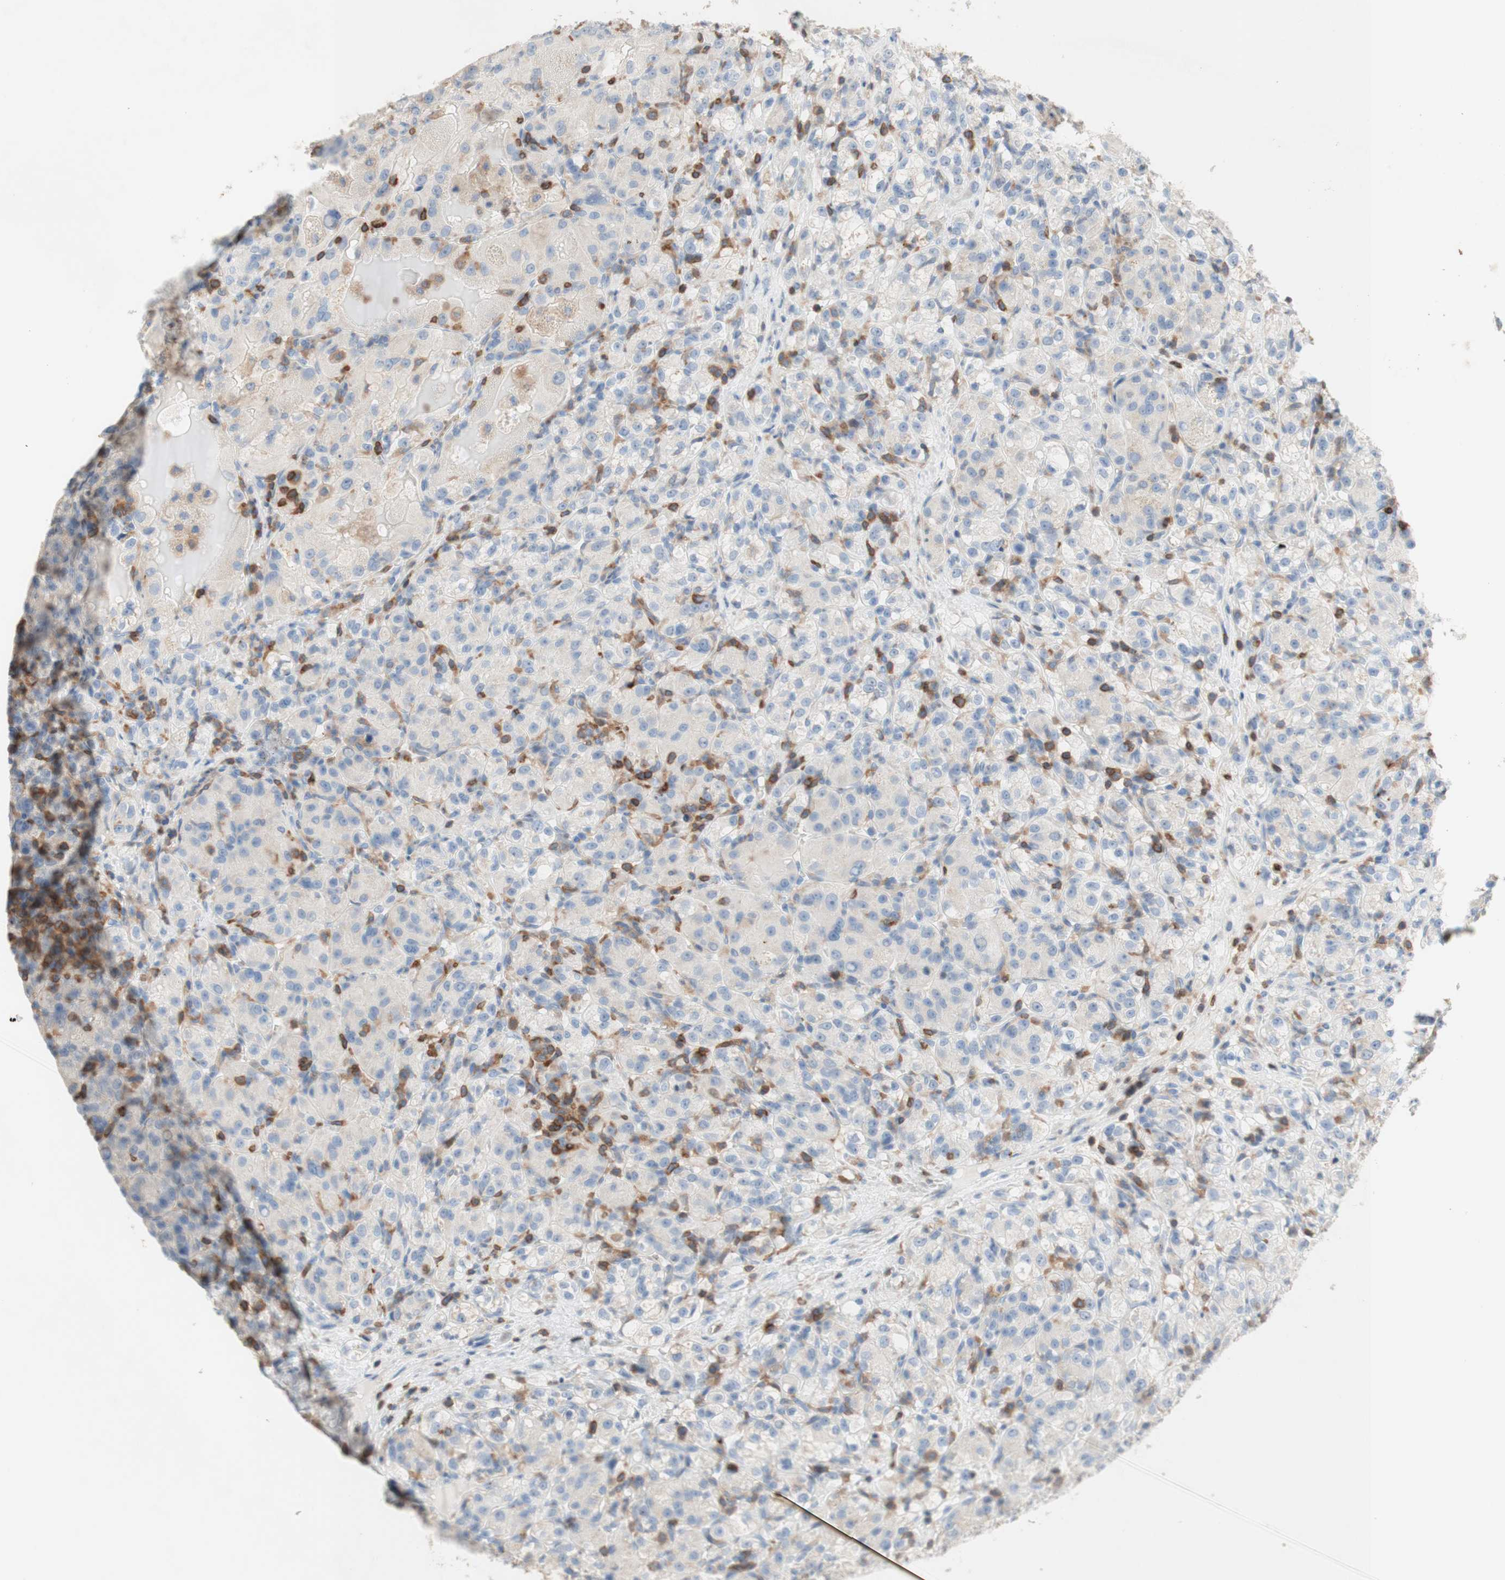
{"staining": {"intensity": "negative", "quantity": "none", "location": "none"}, "tissue": "renal cancer", "cell_type": "Tumor cells", "image_type": "cancer", "snomed": [{"axis": "morphology", "description": "Adenocarcinoma, NOS"}, {"axis": "topography", "description": "Kidney"}], "caption": "Tumor cells are negative for brown protein staining in adenocarcinoma (renal).", "gene": "SPINK6", "patient": {"sex": "male", "age": 61}}